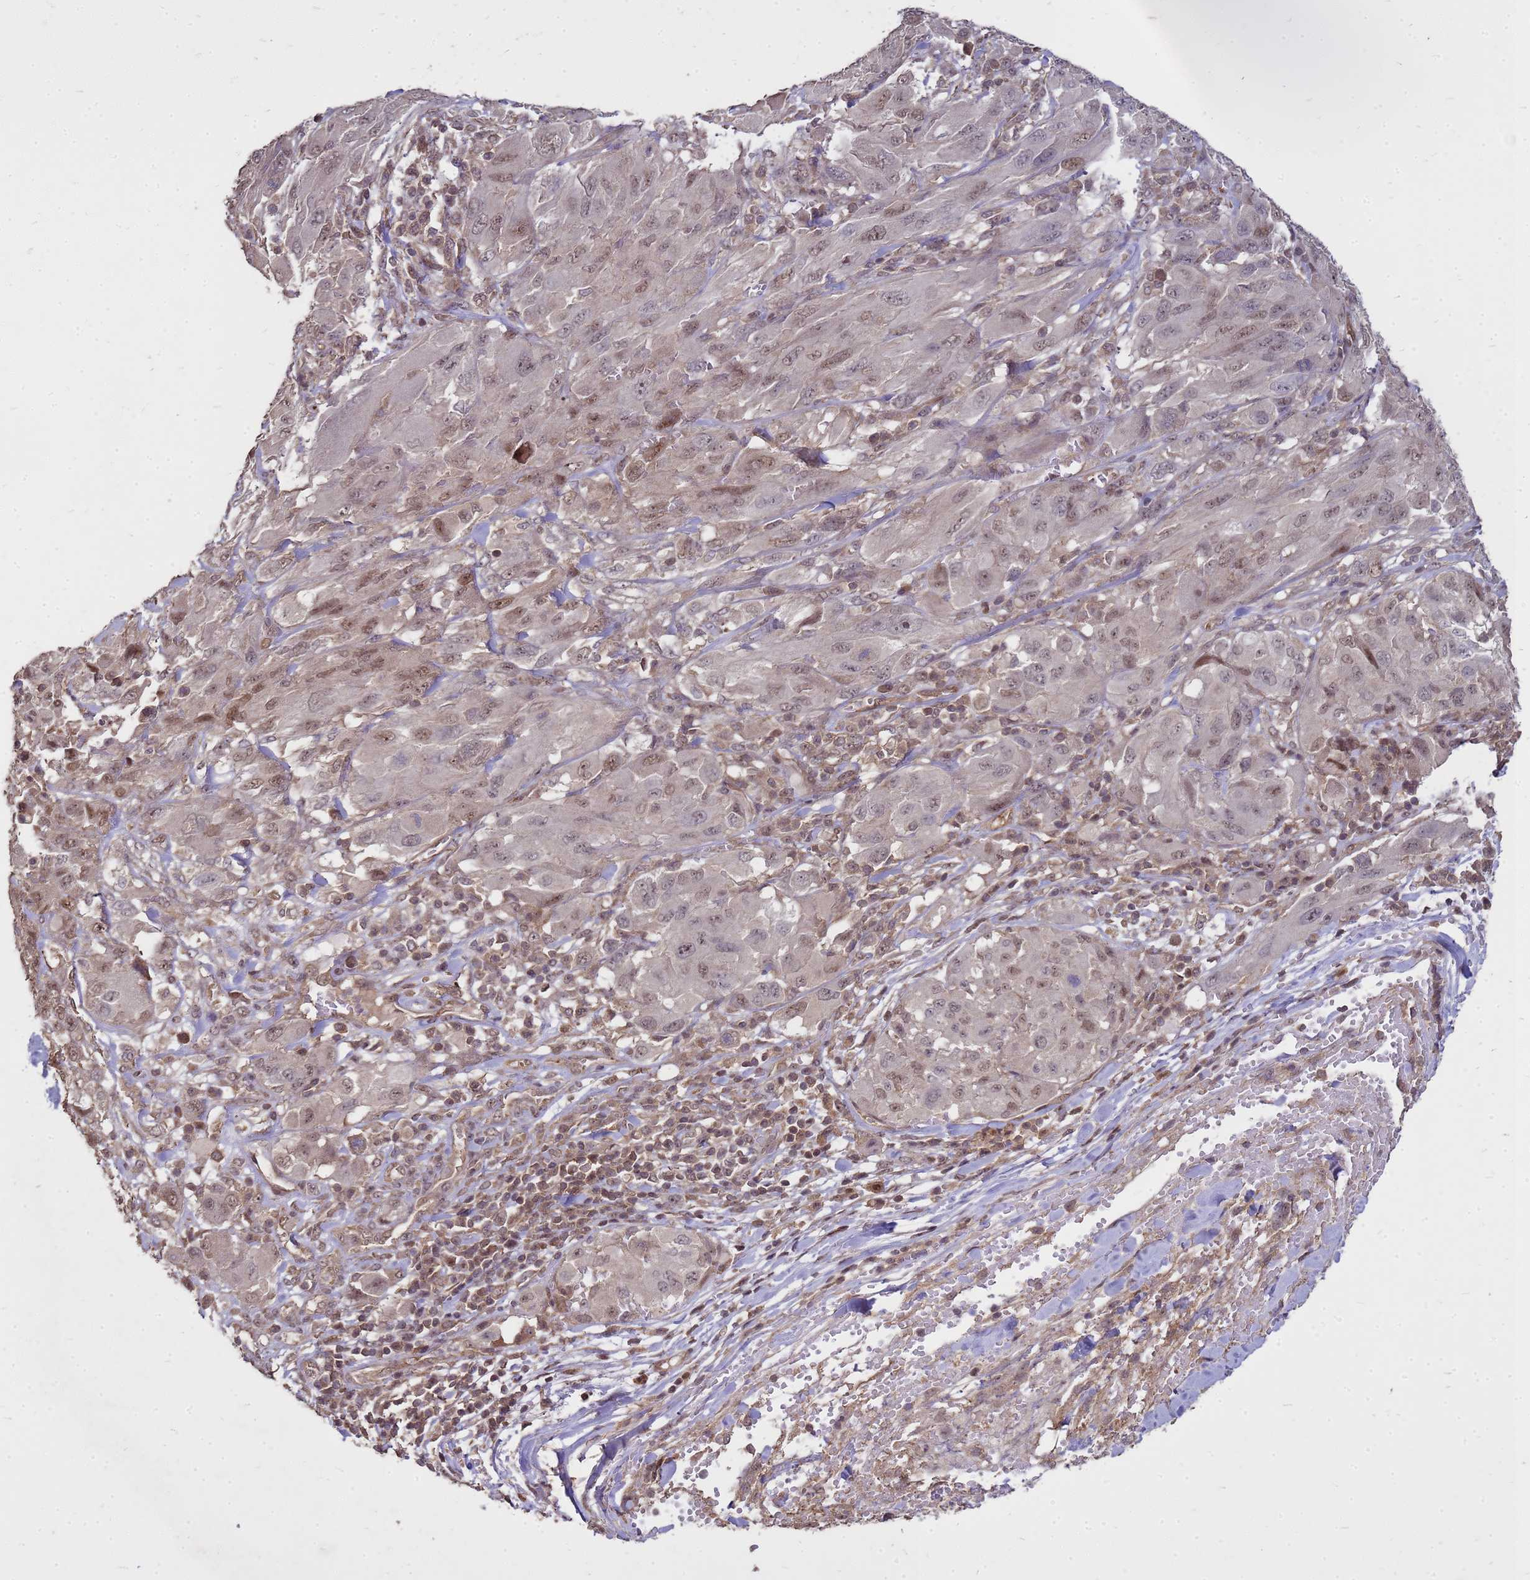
{"staining": {"intensity": "moderate", "quantity": "<25%", "location": "nuclear"}, "tissue": "melanoma", "cell_type": "Tumor cells", "image_type": "cancer", "snomed": [{"axis": "morphology", "description": "Malignant melanoma, NOS"}, {"axis": "topography", "description": "Skin"}], "caption": "Protein staining exhibits moderate nuclear staining in approximately <25% of tumor cells in malignant melanoma.", "gene": "CRBN", "patient": {"sex": "female", "age": 91}}